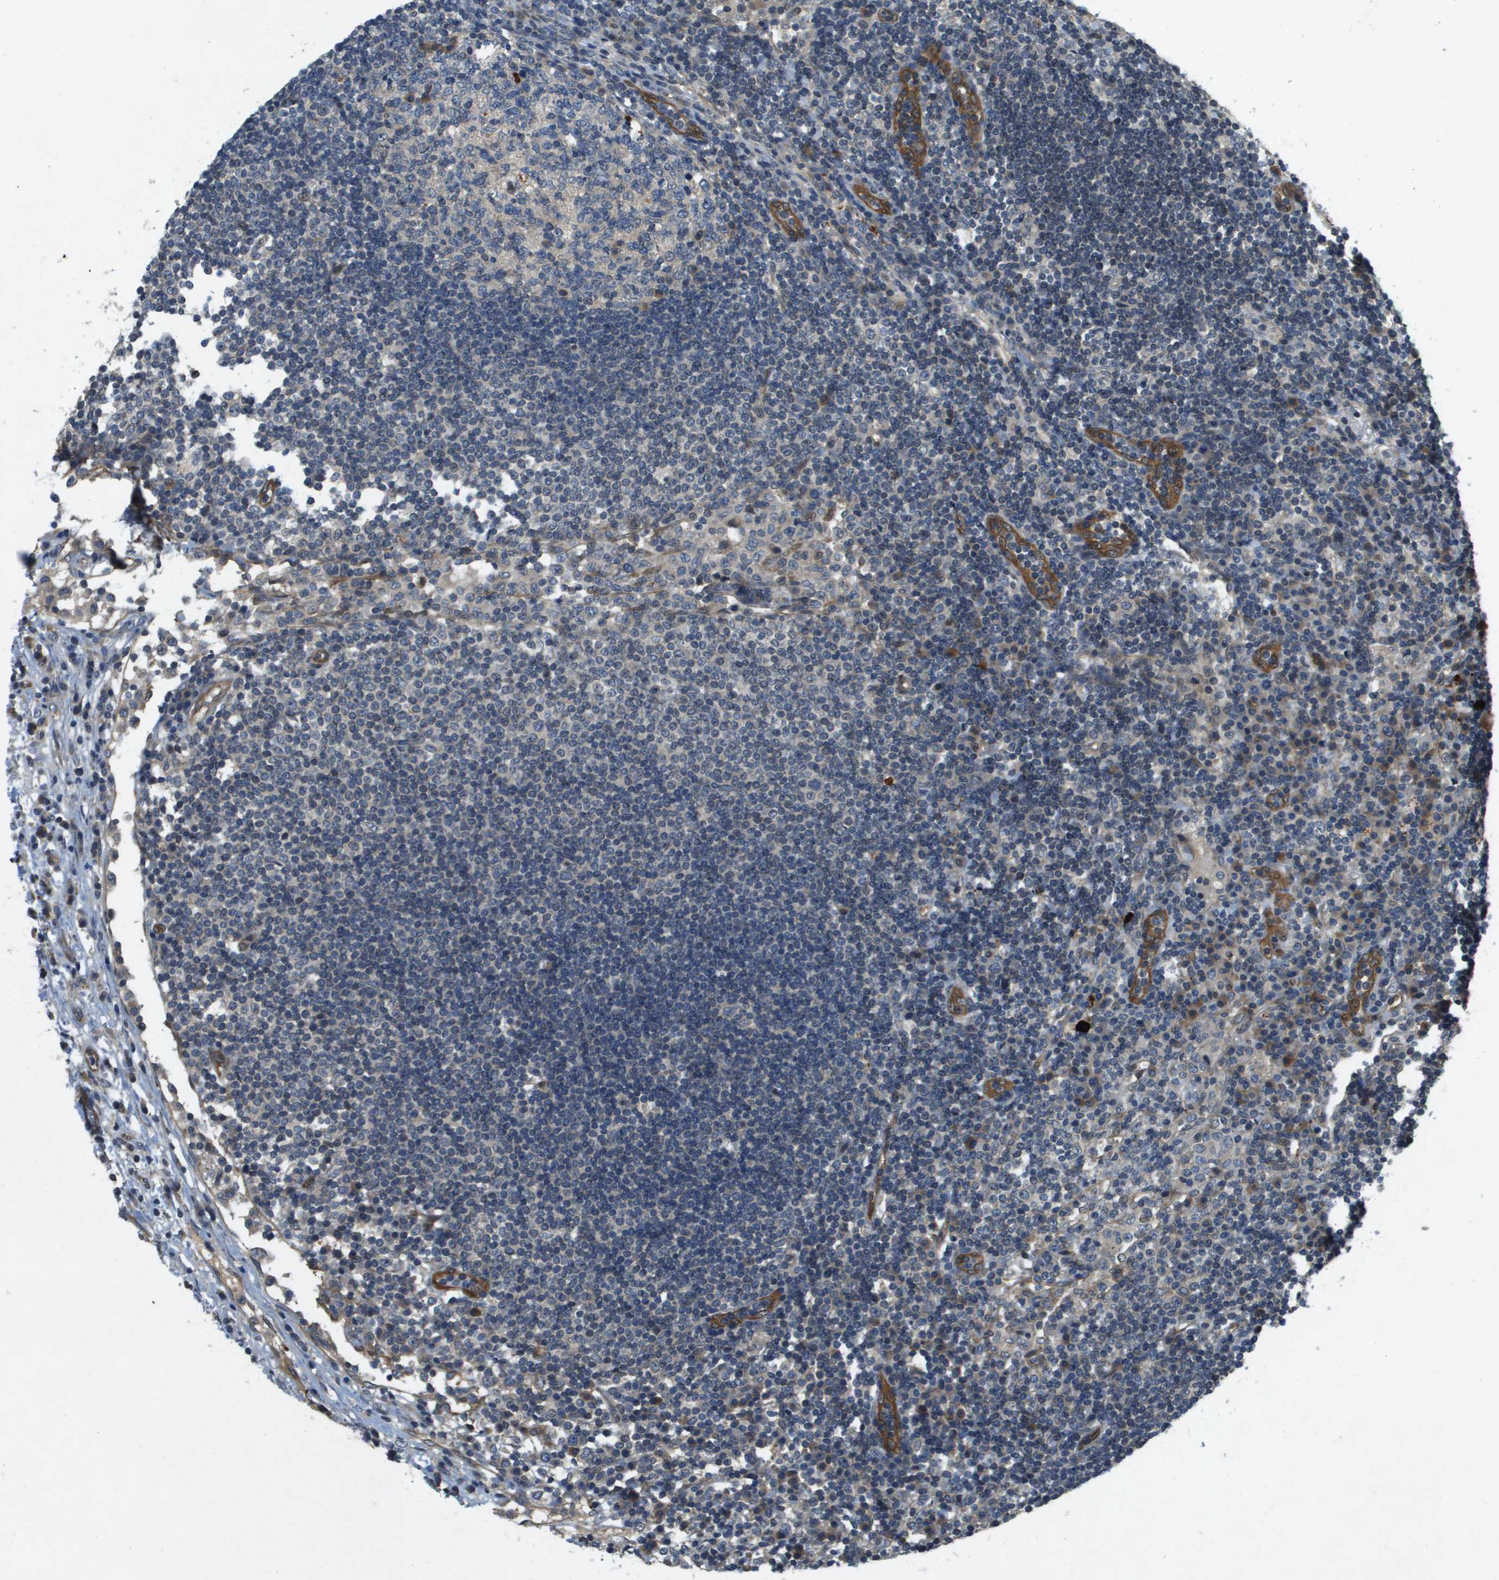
{"staining": {"intensity": "negative", "quantity": "none", "location": "none"}, "tissue": "lymph node", "cell_type": "Germinal center cells", "image_type": "normal", "snomed": [{"axis": "morphology", "description": "Normal tissue, NOS"}, {"axis": "topography", "description": "Lymph node"}], "caption": "The immunohistochemistry image has no significant staining in germinal center cells of lymph node.", "gene": "PGAP3", "patient": {"sex": "female", "age": 53}}